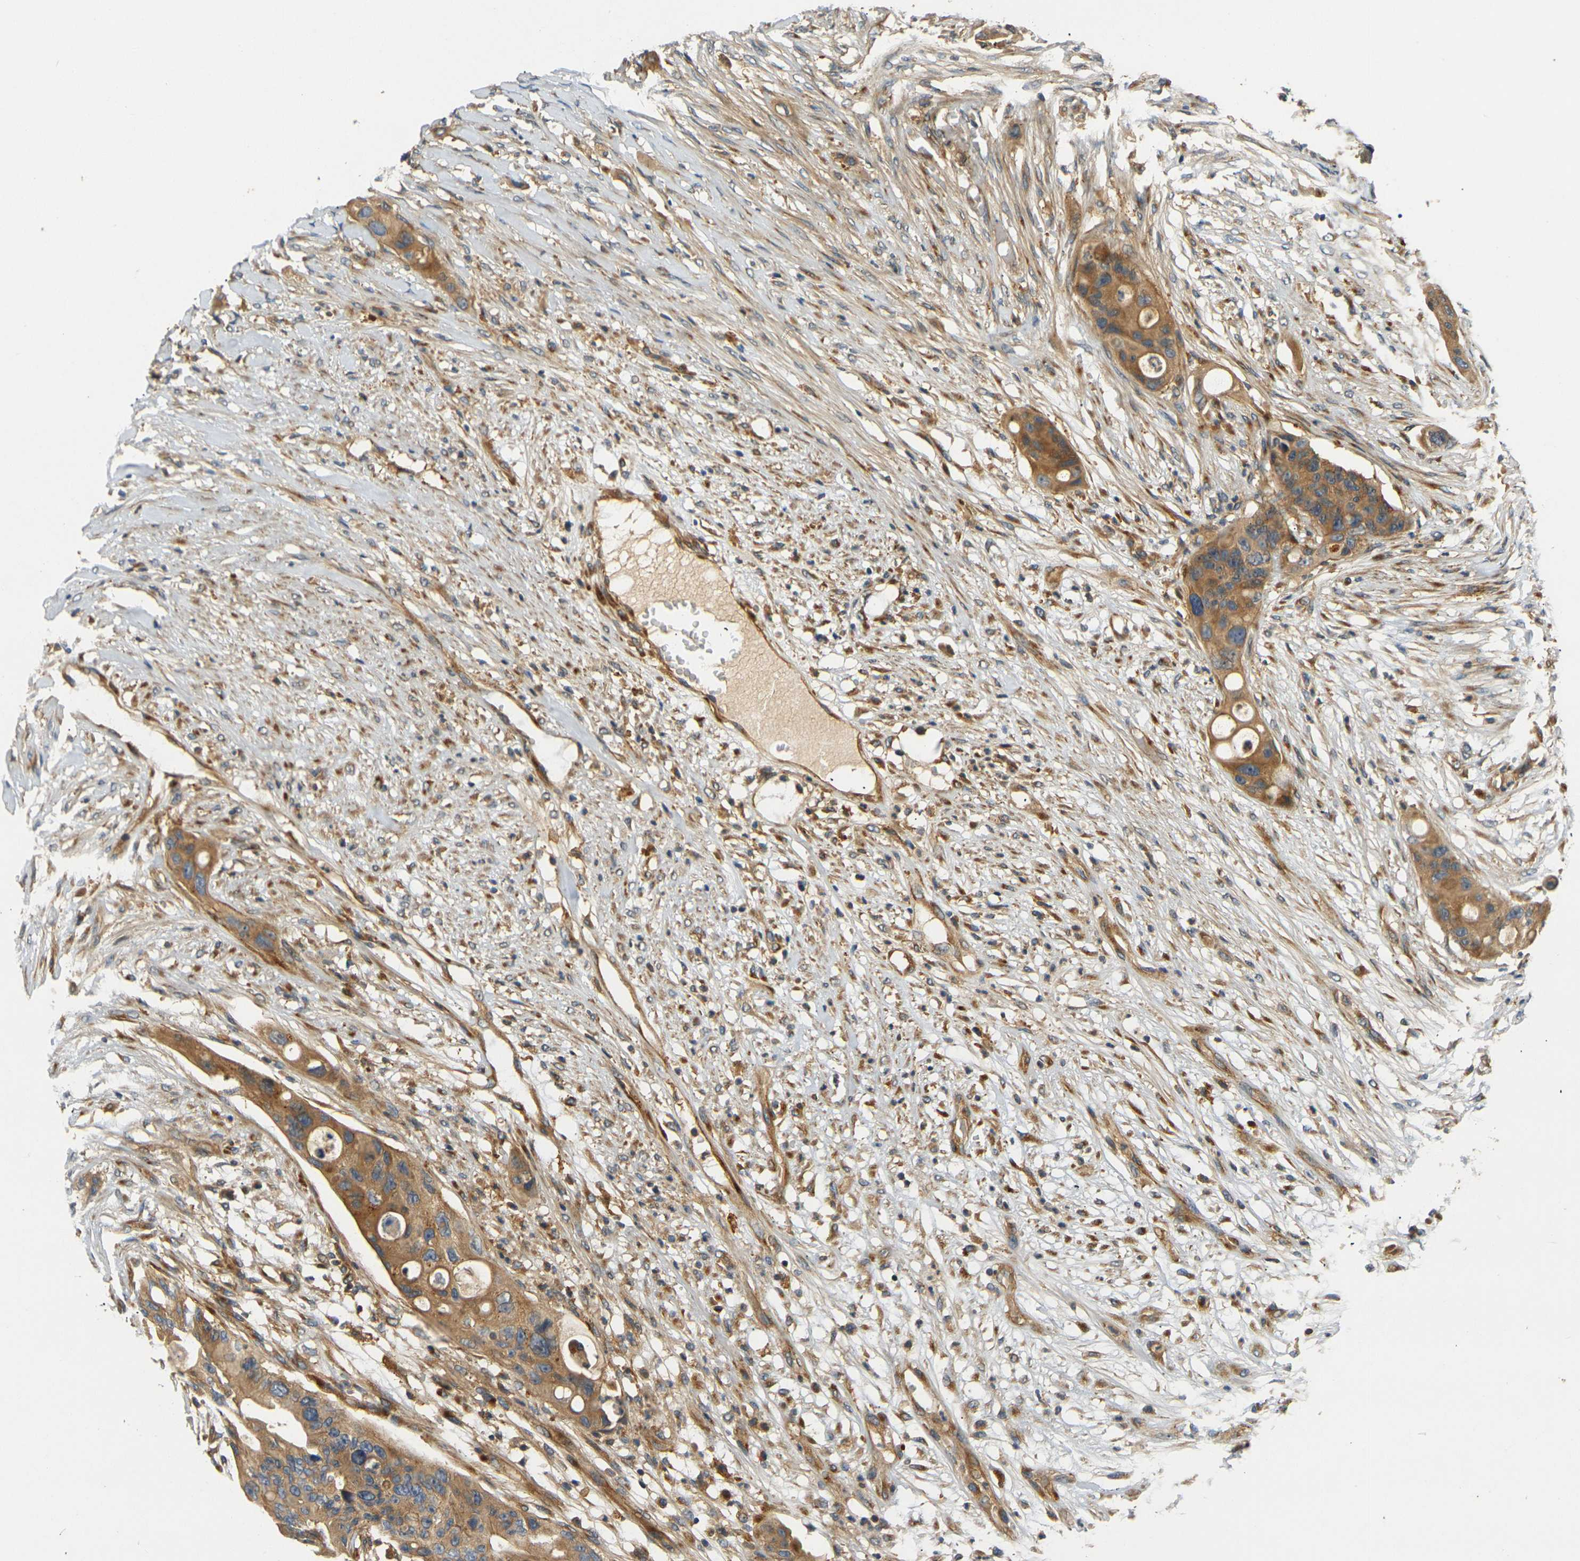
{"staining": {"intensity": "moderate", "quantity": ">75%", "location": "cytoplasmic/membranous"}, "tissue": "colorectal cancer", "cell_type": "Tumor cells", "image_type": "cancer", "snomed": [{"axis": "morphology", "description": "Adenocarcinoma, NOS"}, {"axis": "topography", "description": "Colon"}], "caption": "High-magnification brightfield microscopy of colorectal cancer (adenocarcinoma) stained with DAB (3,3'-diaminobenzidine) (brown) and counterstained with hematoxylin (blue). tumor cells exhibit moderate cytoplasmic/membranous positivity is present in about>75% of cells. (DAB IHC, brown staining for protein, blue staining for nuclei).", "gene": "LRCH3", "patient": {"sex": "female", "age": 57}}